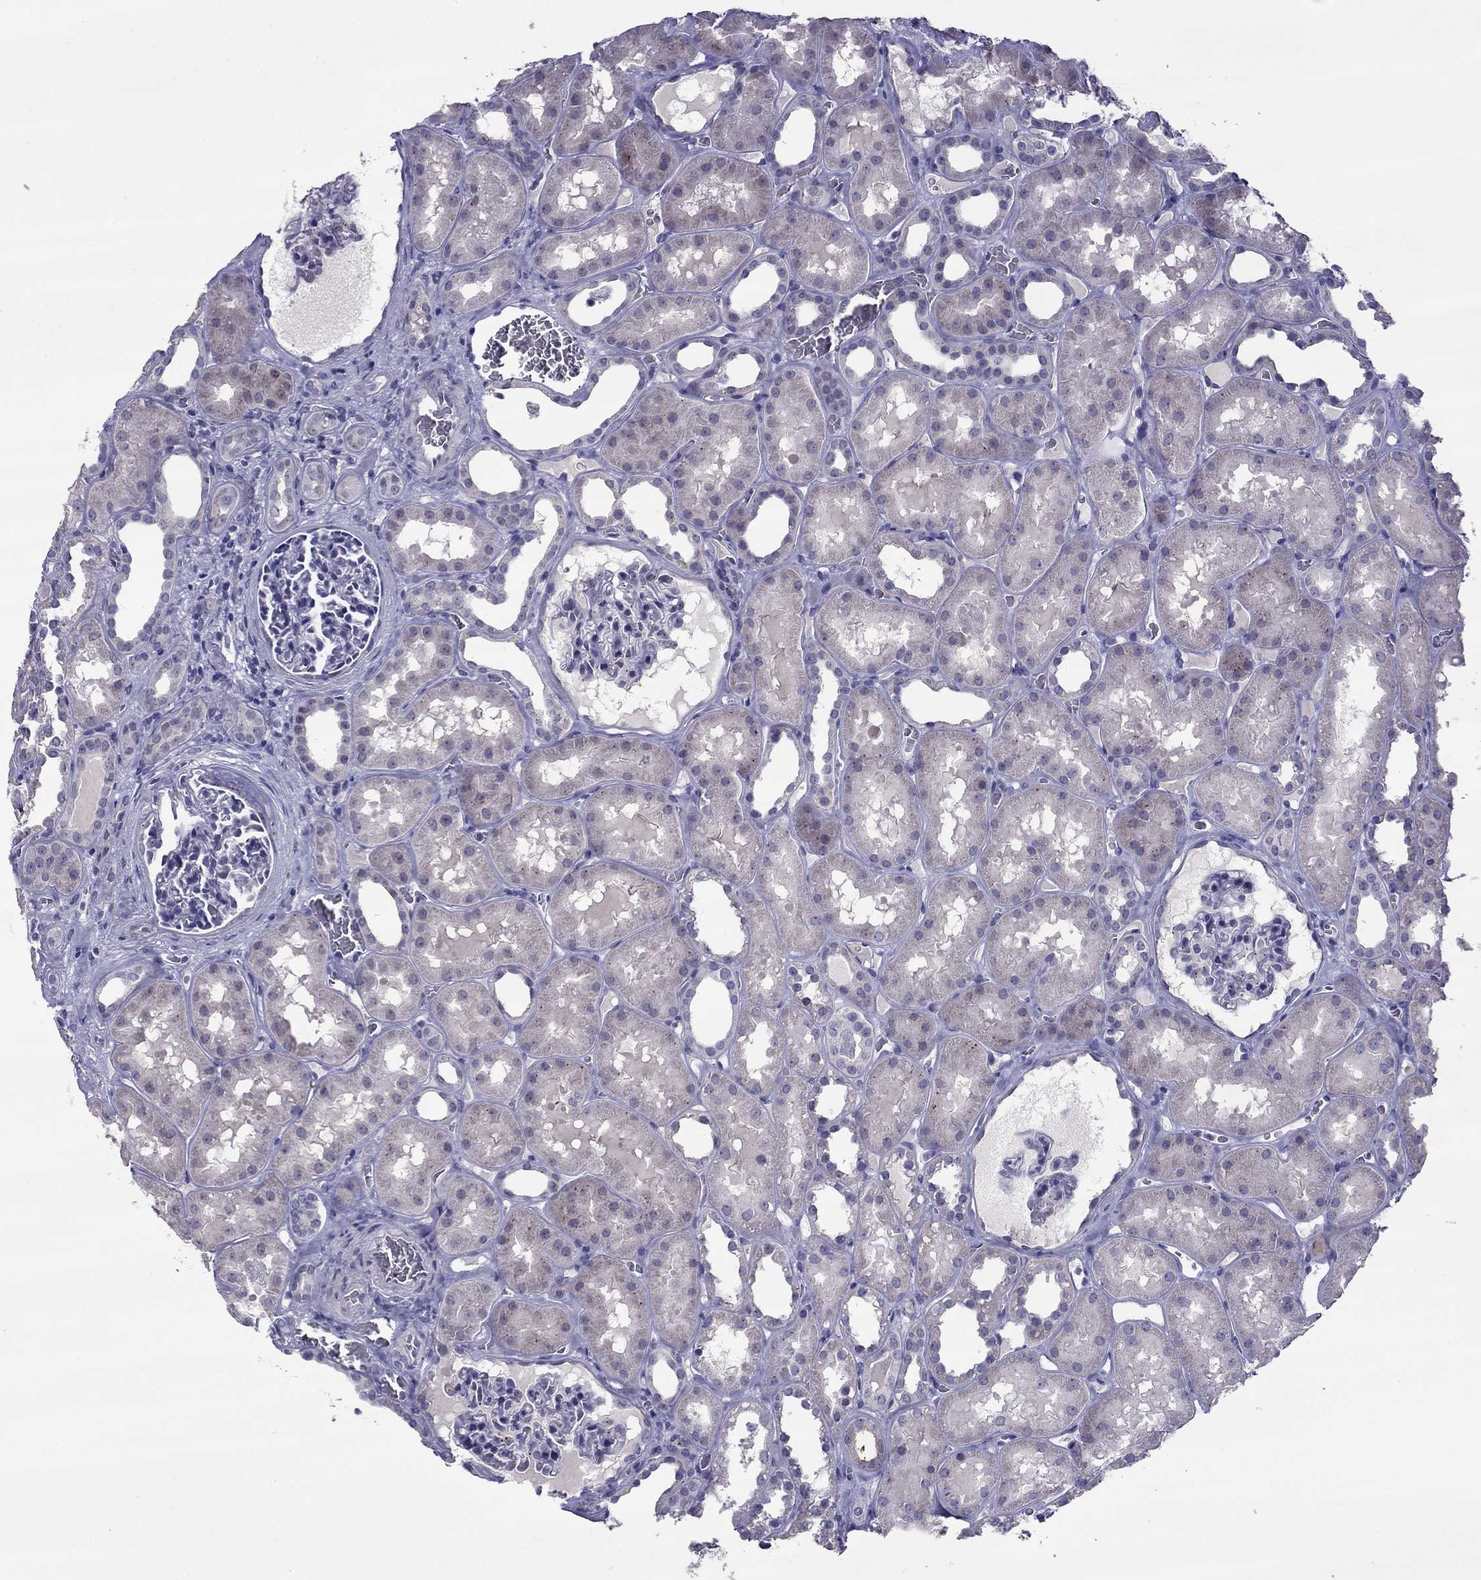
{"staining": {"intensity": "negative", "quantity": "none", "location": "none"}, "tissue": "kidney", "cell_type": "Cells in glomeruli", "image_type": "normal", "snomed": [{"axis": "morphology", "description": "Normal tissue, NOS"}, {"axis": "topography", "description": "Kidney"}], "caption": "DAB immunohistochemical staining of unremarkable human kidney exhibits no significant positivity in cells in glomeruli.", "gene": "MYBPH", "patient": {"sex": "female", "age": 41}}